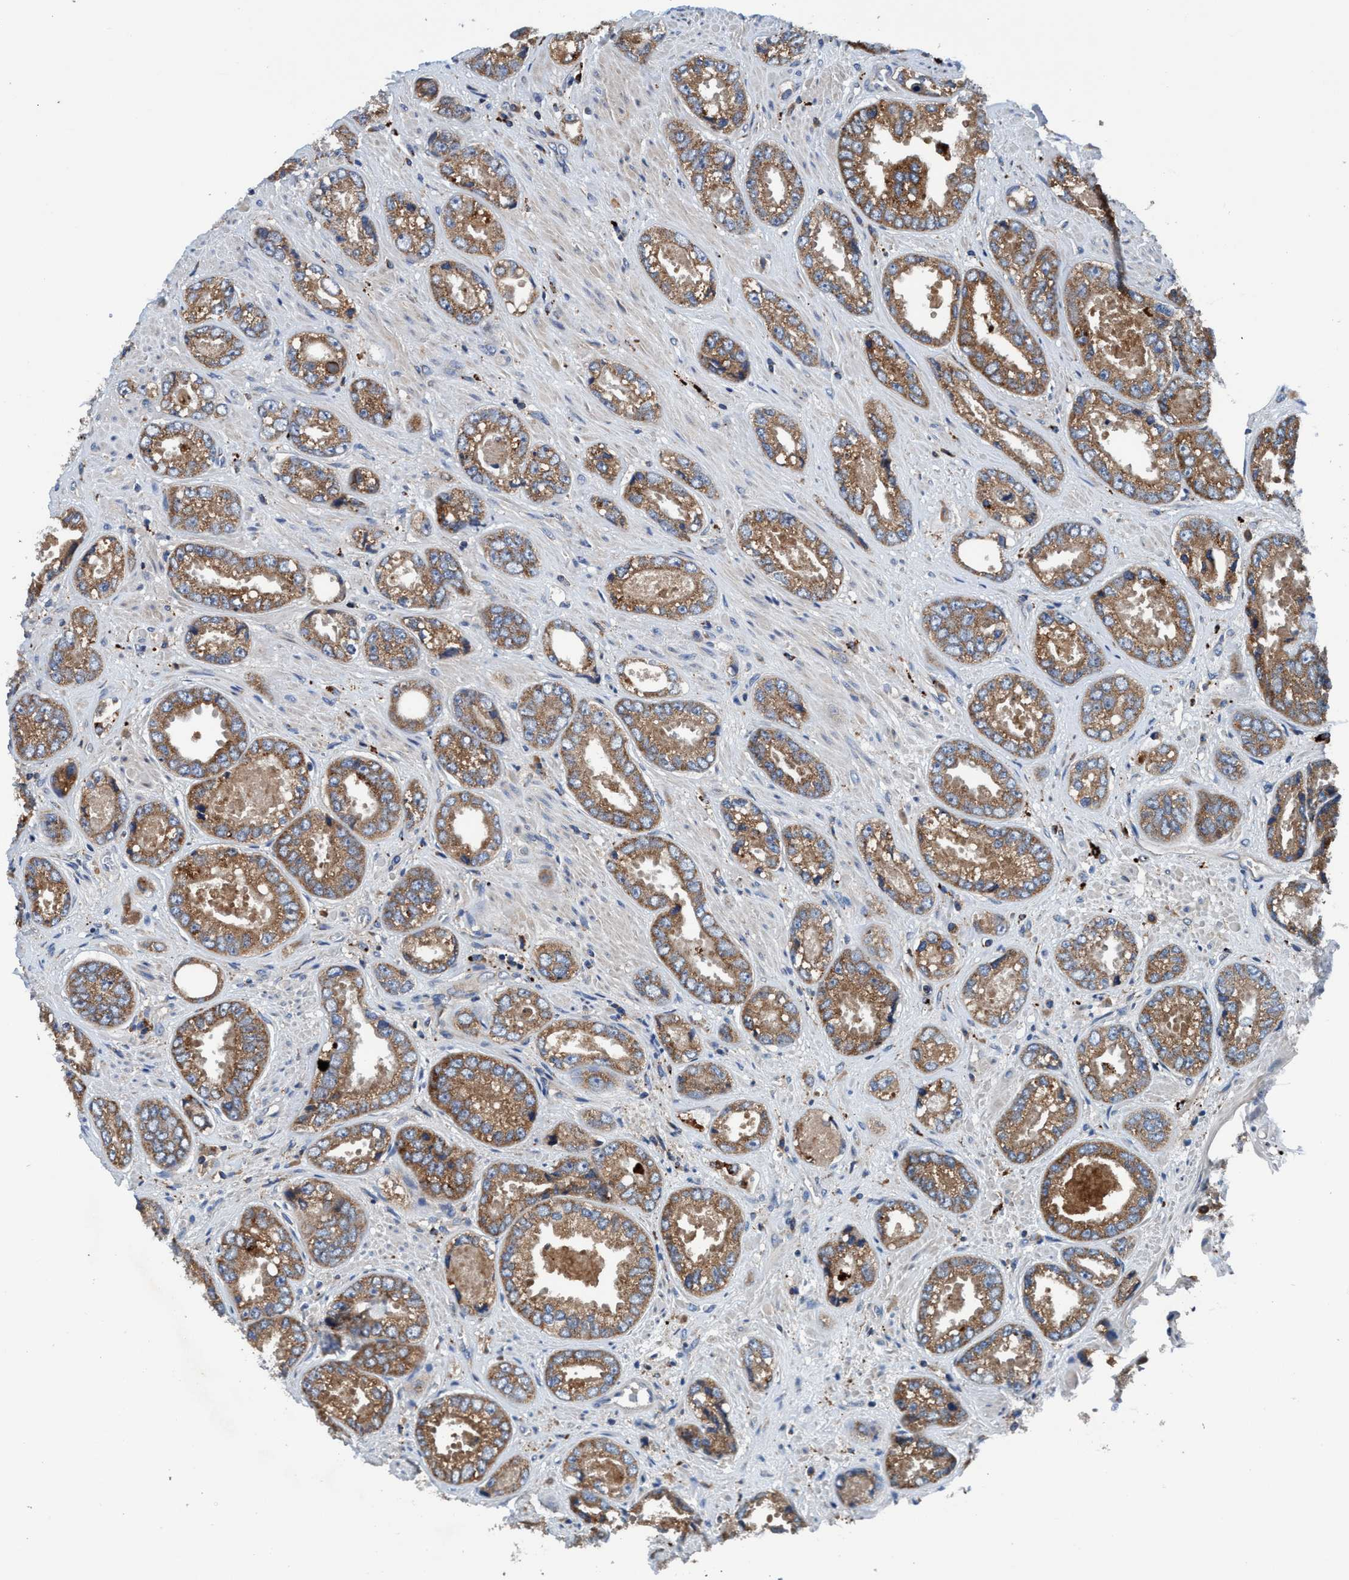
{"staining": {"intensity": "moderate", "quantity": ">75%", "location": "cytoplasmic/membranous"}, "tissue": "prostate cancer", "cell_type": "Tumor cells", "image_type": "cancer", "snomed": [{"axis": "morphology", "description": "Adenocarcinoma, High grade"}, {"axis": "topography", "description": "Prostate"}], "caption": "Approximately >75% of tumor cells in human prostate cancer (adenocarcinoma (high-grade)) display moderate cytoplasmic/membranous protein positivity as visualized by brown immunohistochemical staining.", "gene": "ENDOG", "patient": {"sex": "male", "age": 61}}